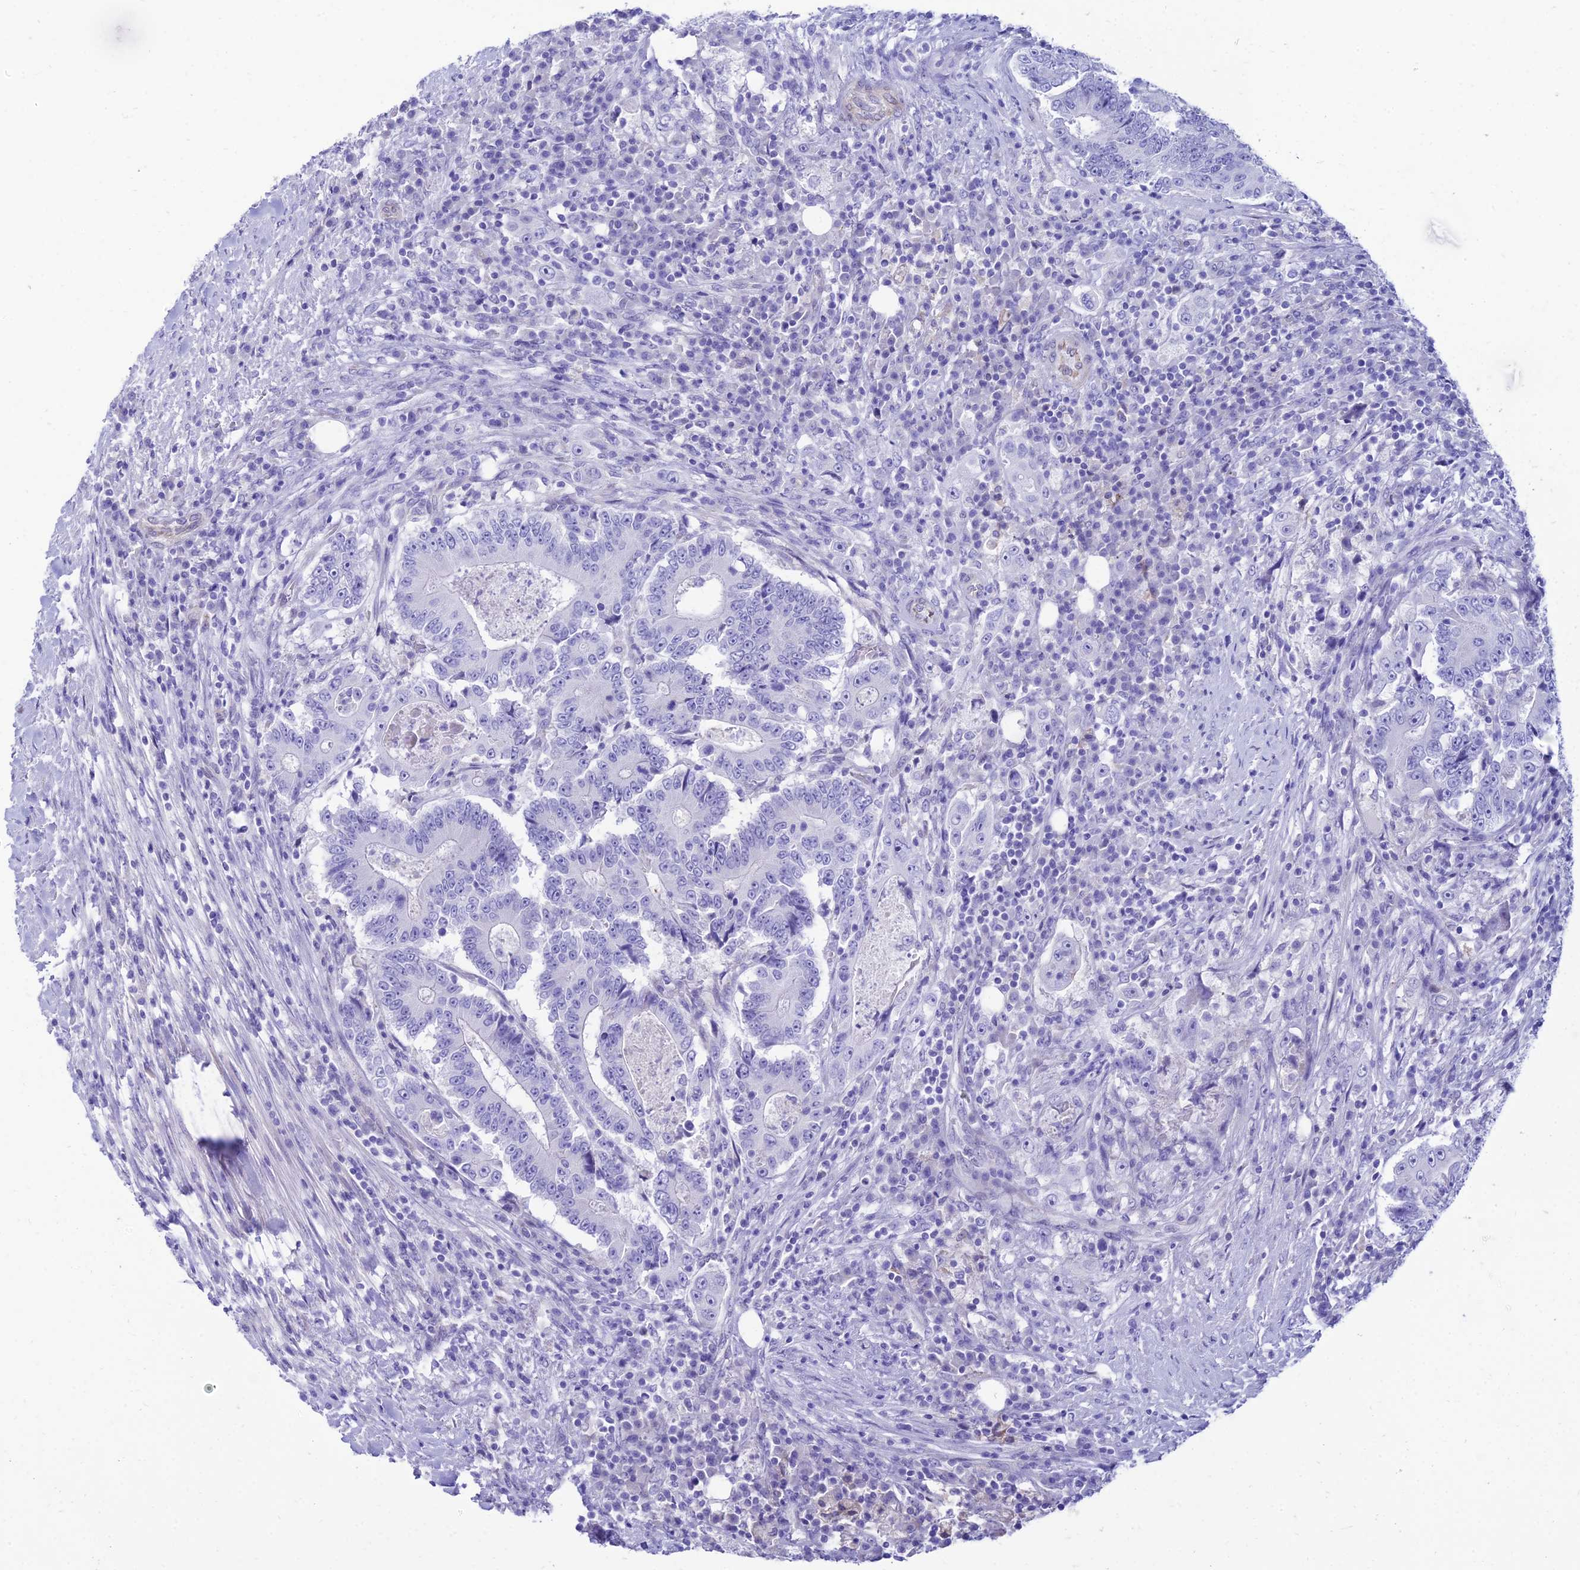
{"staining": {"intensity": "negative", "quantity": "none", "location": "none"}, "tissue": "colorectal cancer", "cell_type": "Tumor cells", "image_type": "cancer", "snomed": [{"axis": "morphology", "description": "Adenocarcinoma, NOS"}, {"axis": "topography", "description": "Colon"}], "caption": "This is an immunohistochemistry micrograph of colorectal cancer. There is no positivity in tumor cells.", "gene": "TAC3", "patient": {"sex": "male", "age": 83}}